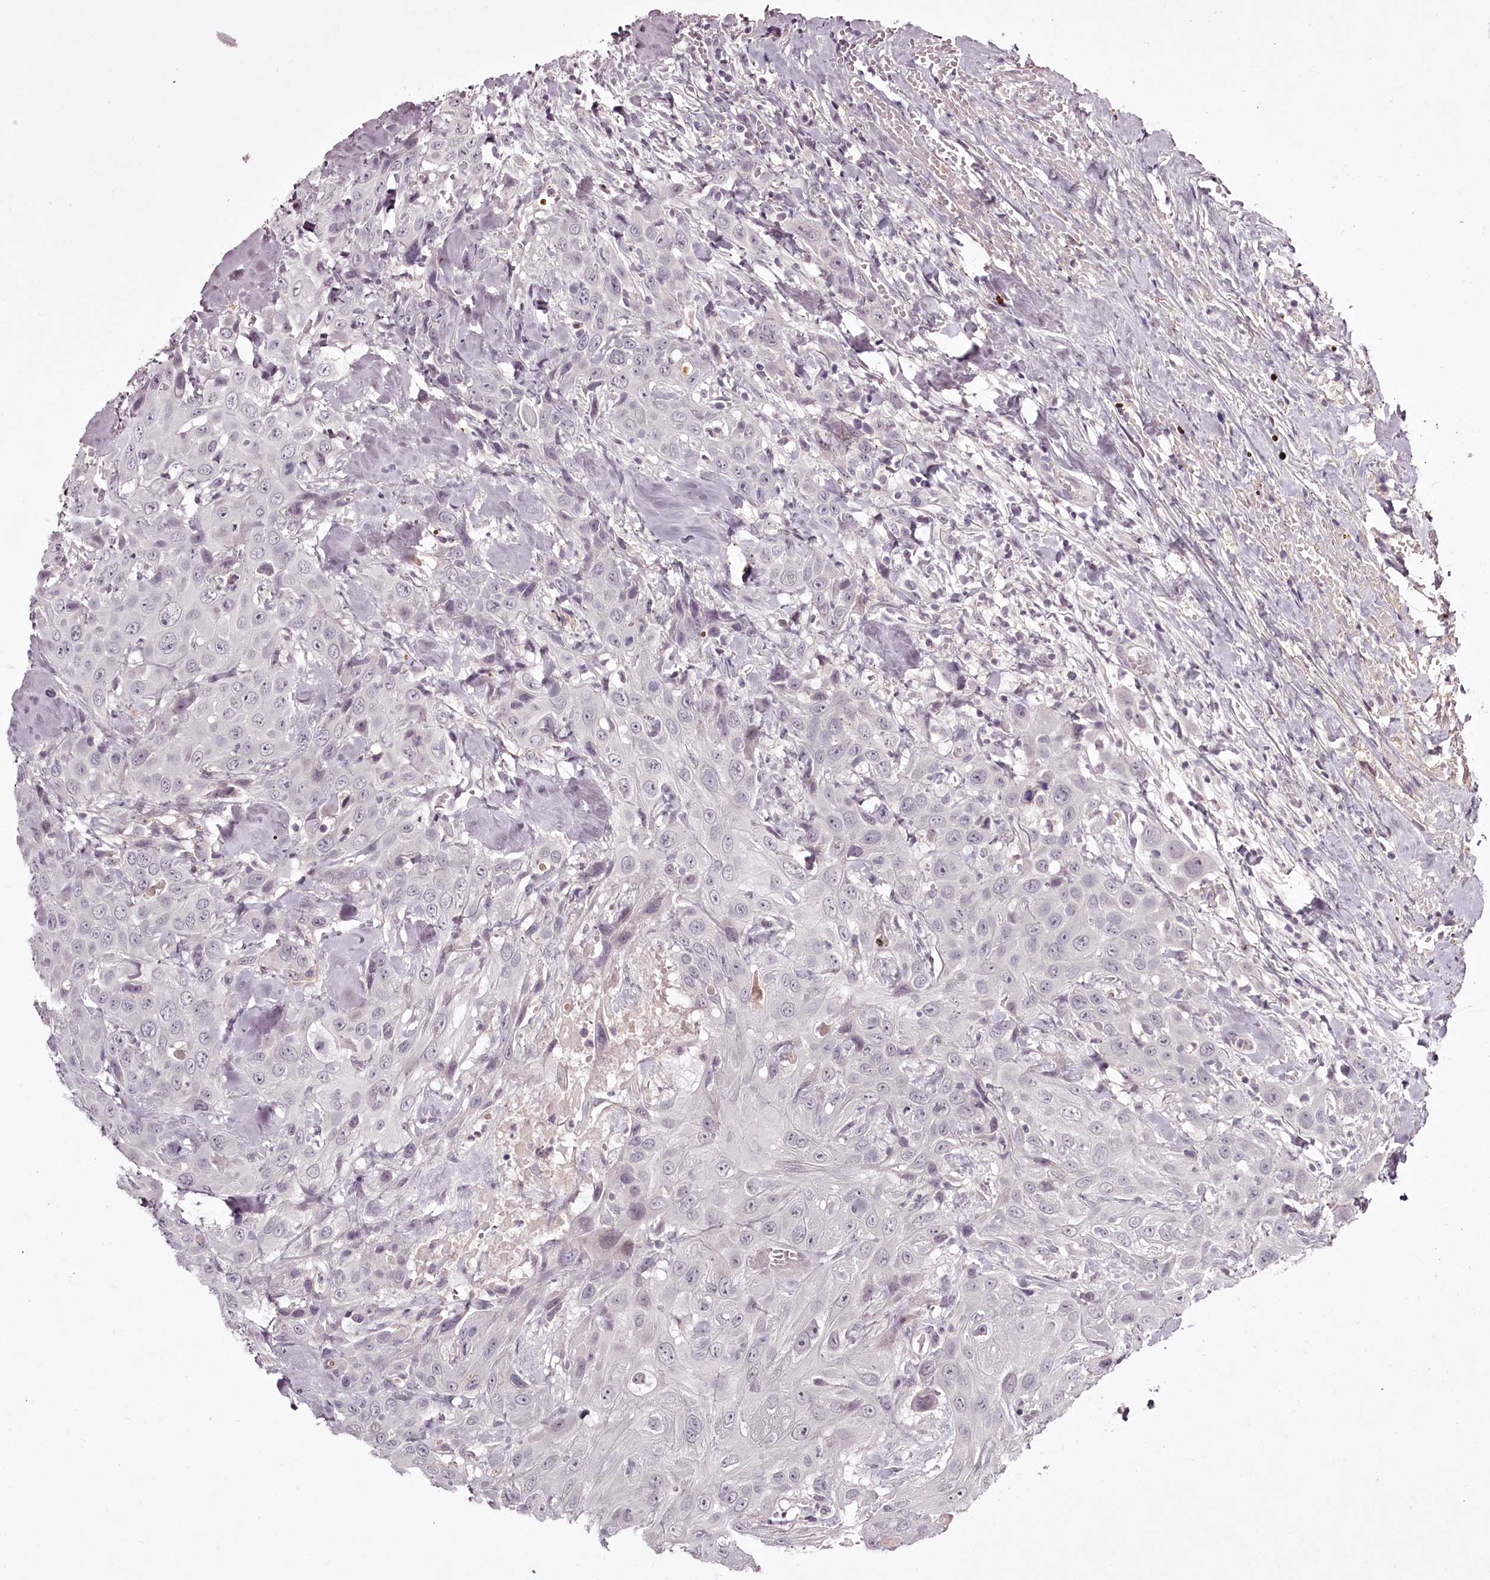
{"staining": {"intensity": "negative", "quantity": "none", "location": "none"}, "tissue": "head and neck cancer", "cell_type": "Tumor cells", "image_type": "cancer", "snomed": [{"axis": "morphology", "description": "Squamous cell carcinoma, NOS"}, {"axis": "topography", "description": "Head-Neck"}], "caption": "Squamous cell carcinoma (head and neck) was stained to show a protein in brown. There is no significant expression in tumor cells.", "gene": "RBMXL2", "patient": {"sex": "male", "age": 81}}